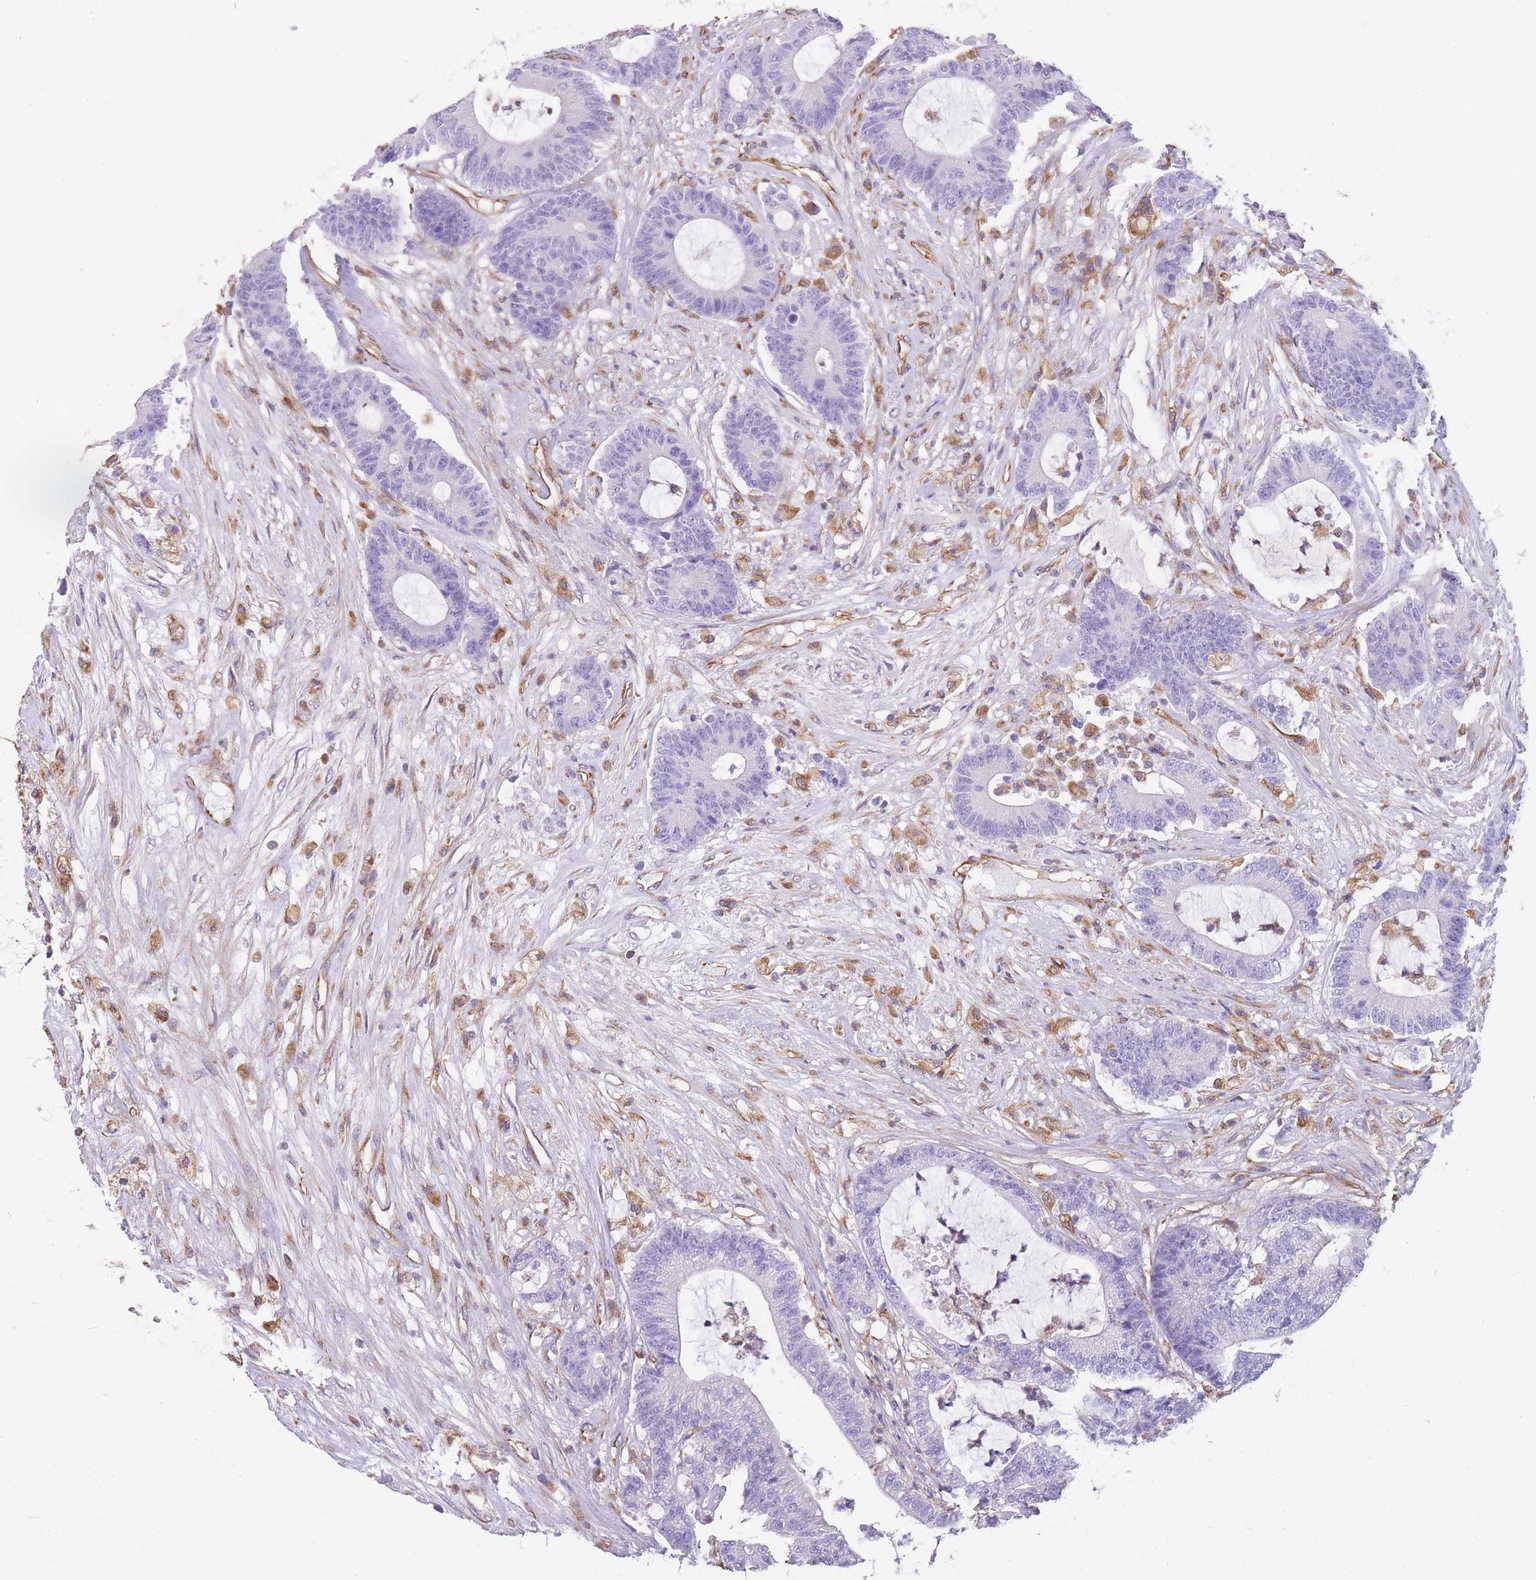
{"staining": {"intensity": "negative", "quantity": "none", "location": "none"}, "tissue": "colorectal cancer", "cell_type": "Tumor cells", "image_type": "cancer", "snomed": [{"axis": "morphology", "description": "Adenocarcinoma, NOS"}, {"axis": "topography", "description": "Colon"}], "caption": "Tumor cells show no significant protein positivity in colorectal adenocarcinoma.", "gene": "ANKRD53", "patient": {"sex": "female", "age": 84}}